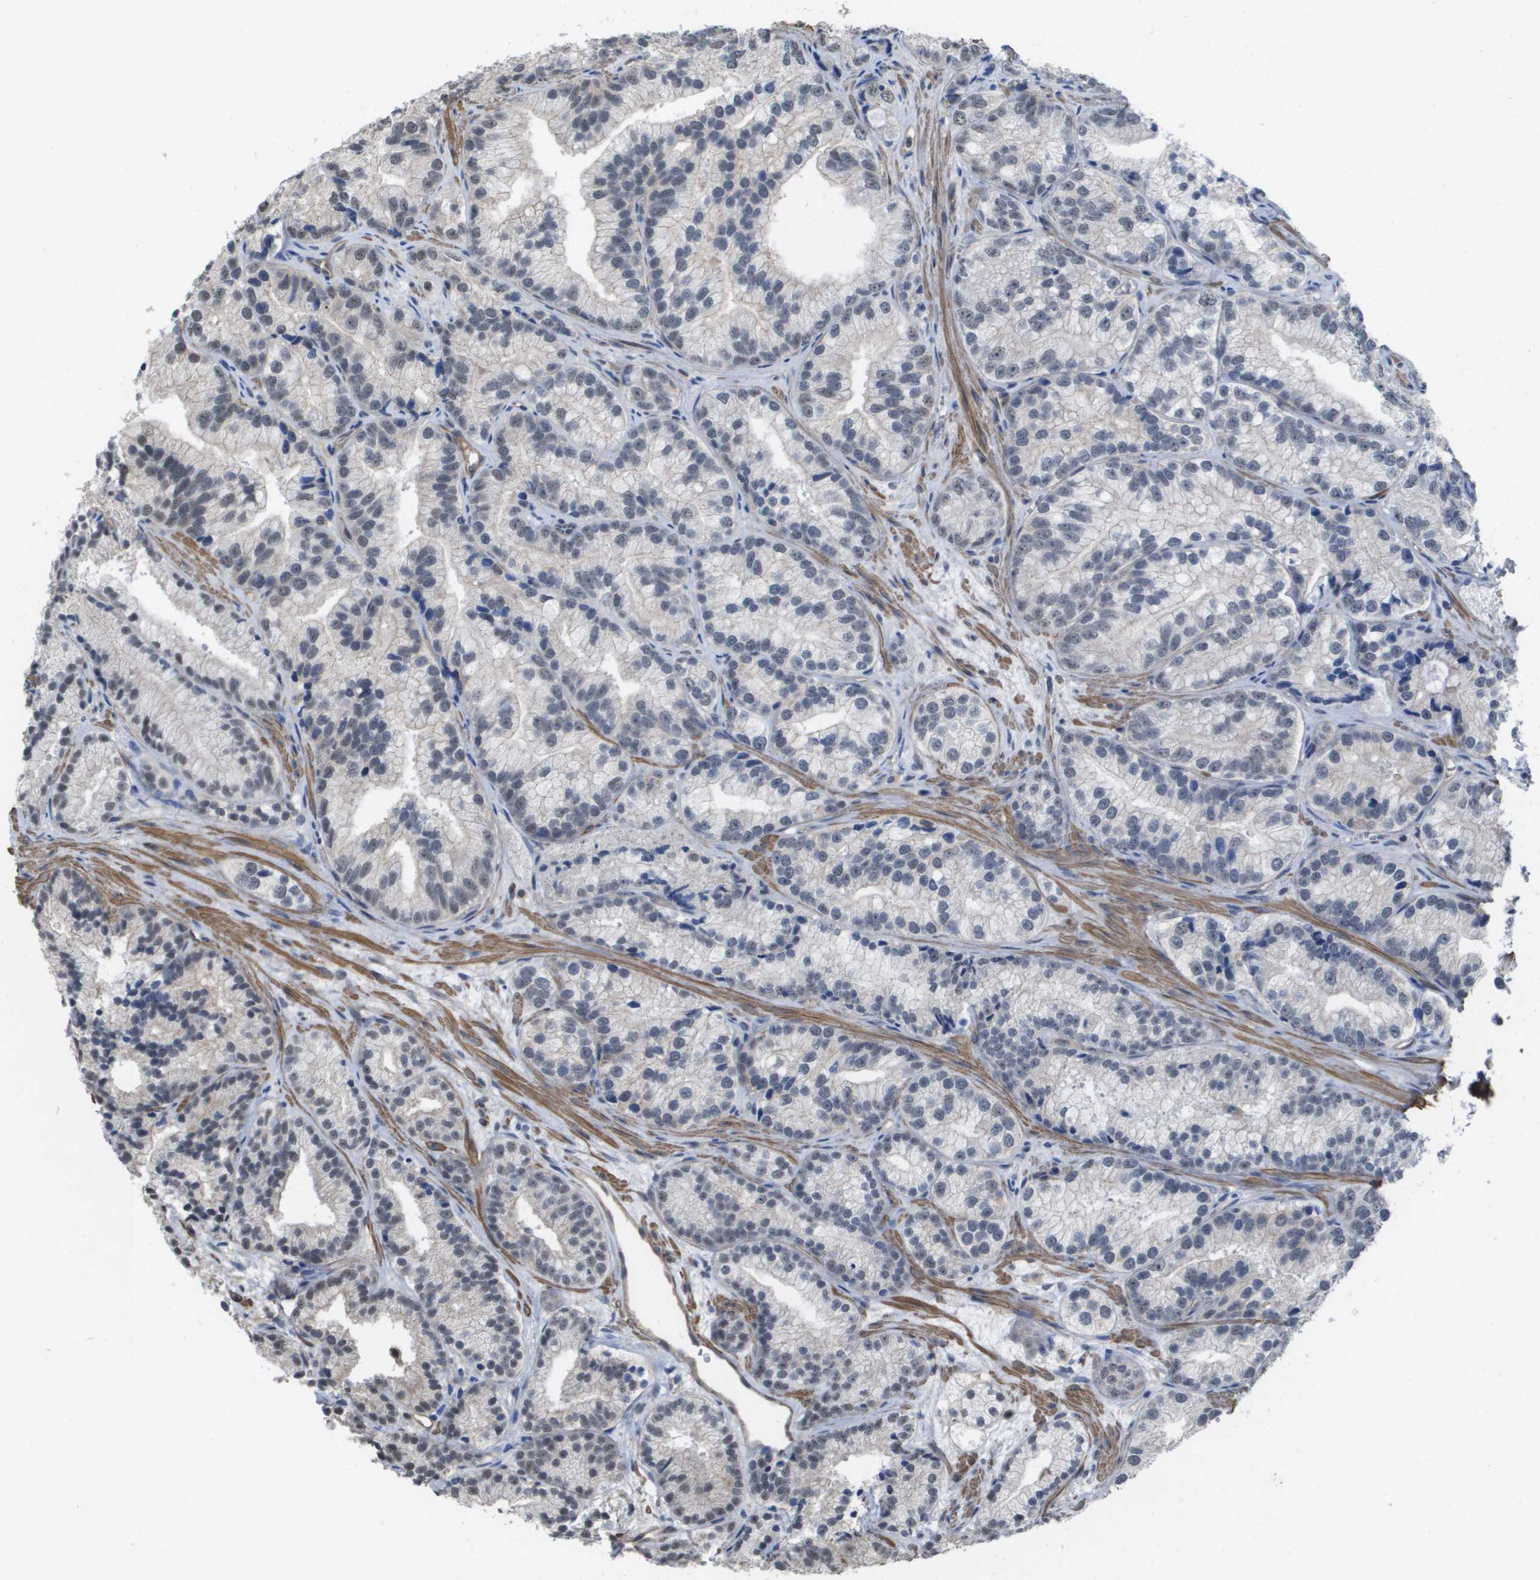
{"staining": {"intensity": "negative", "quantity": "none", "location": "none"}, "tissue": "prostate cancer", "cell_type": "Tumor cells", "image_type": "cancer", "snomed": [{"axis": "morphology", "description": "Adenocarcinoma, Low grade"}, {"axis": "topography", "description": "Prostate"}], "caption": "High power microscopy micrograph of an IHC photomicrograph of prostate adenocarcinoma (low-grade), revealing no significant staining in tumor cells.", "gene": "RNF112", "patient": {"sex": "male", "age": 89}}